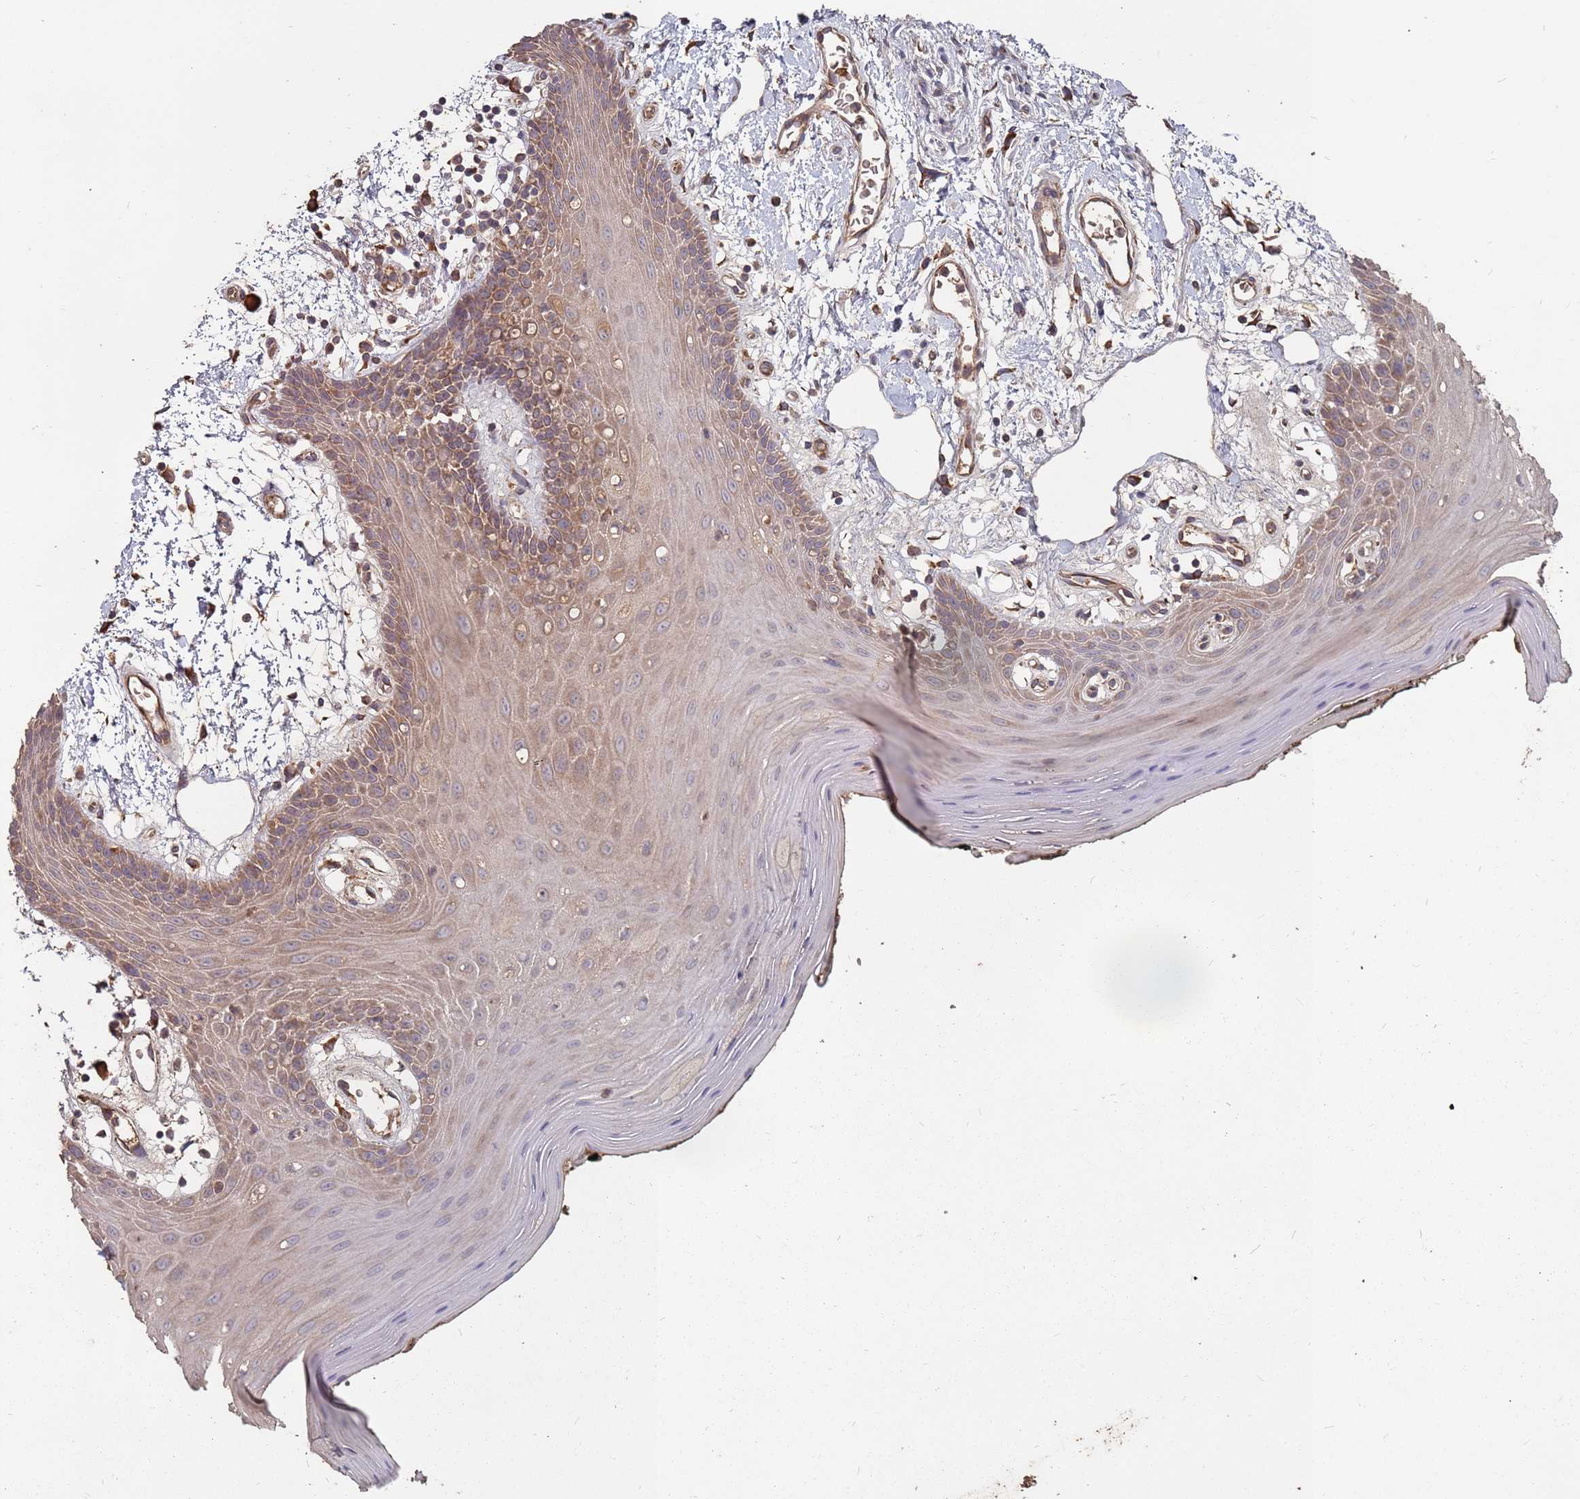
{"staining": {"intensity": "moderate", "quantity": ">75%", "location": "cytoplasmic/membranous"}, "tissue": "oral mucosa", "cell_type": "Squamous epithelial cells", "image_type": "normal", "snomed": [{"axis": "morphology", "description": "Normal tissue, NOS"}, {"axis": "topography", "description": "Oral tissue"}, {"axis": "topography", "description": "Tounge, NOS"}], "caption": "Immunohistochemistry staining of unremarkable oral mucosa, which exhibits medium levels of moderate cytoplasmic/membranous staining in approximately >75% of squamous epithelial cells indicating moderate cytoplasmic/membranous protein expression. The staining was performed using DAB (brown) for protein detection and nuclei were counterstained in hematoxylin (blue).", "gene": "ATG5", "patient": {"sex": "female", "age": 59}}